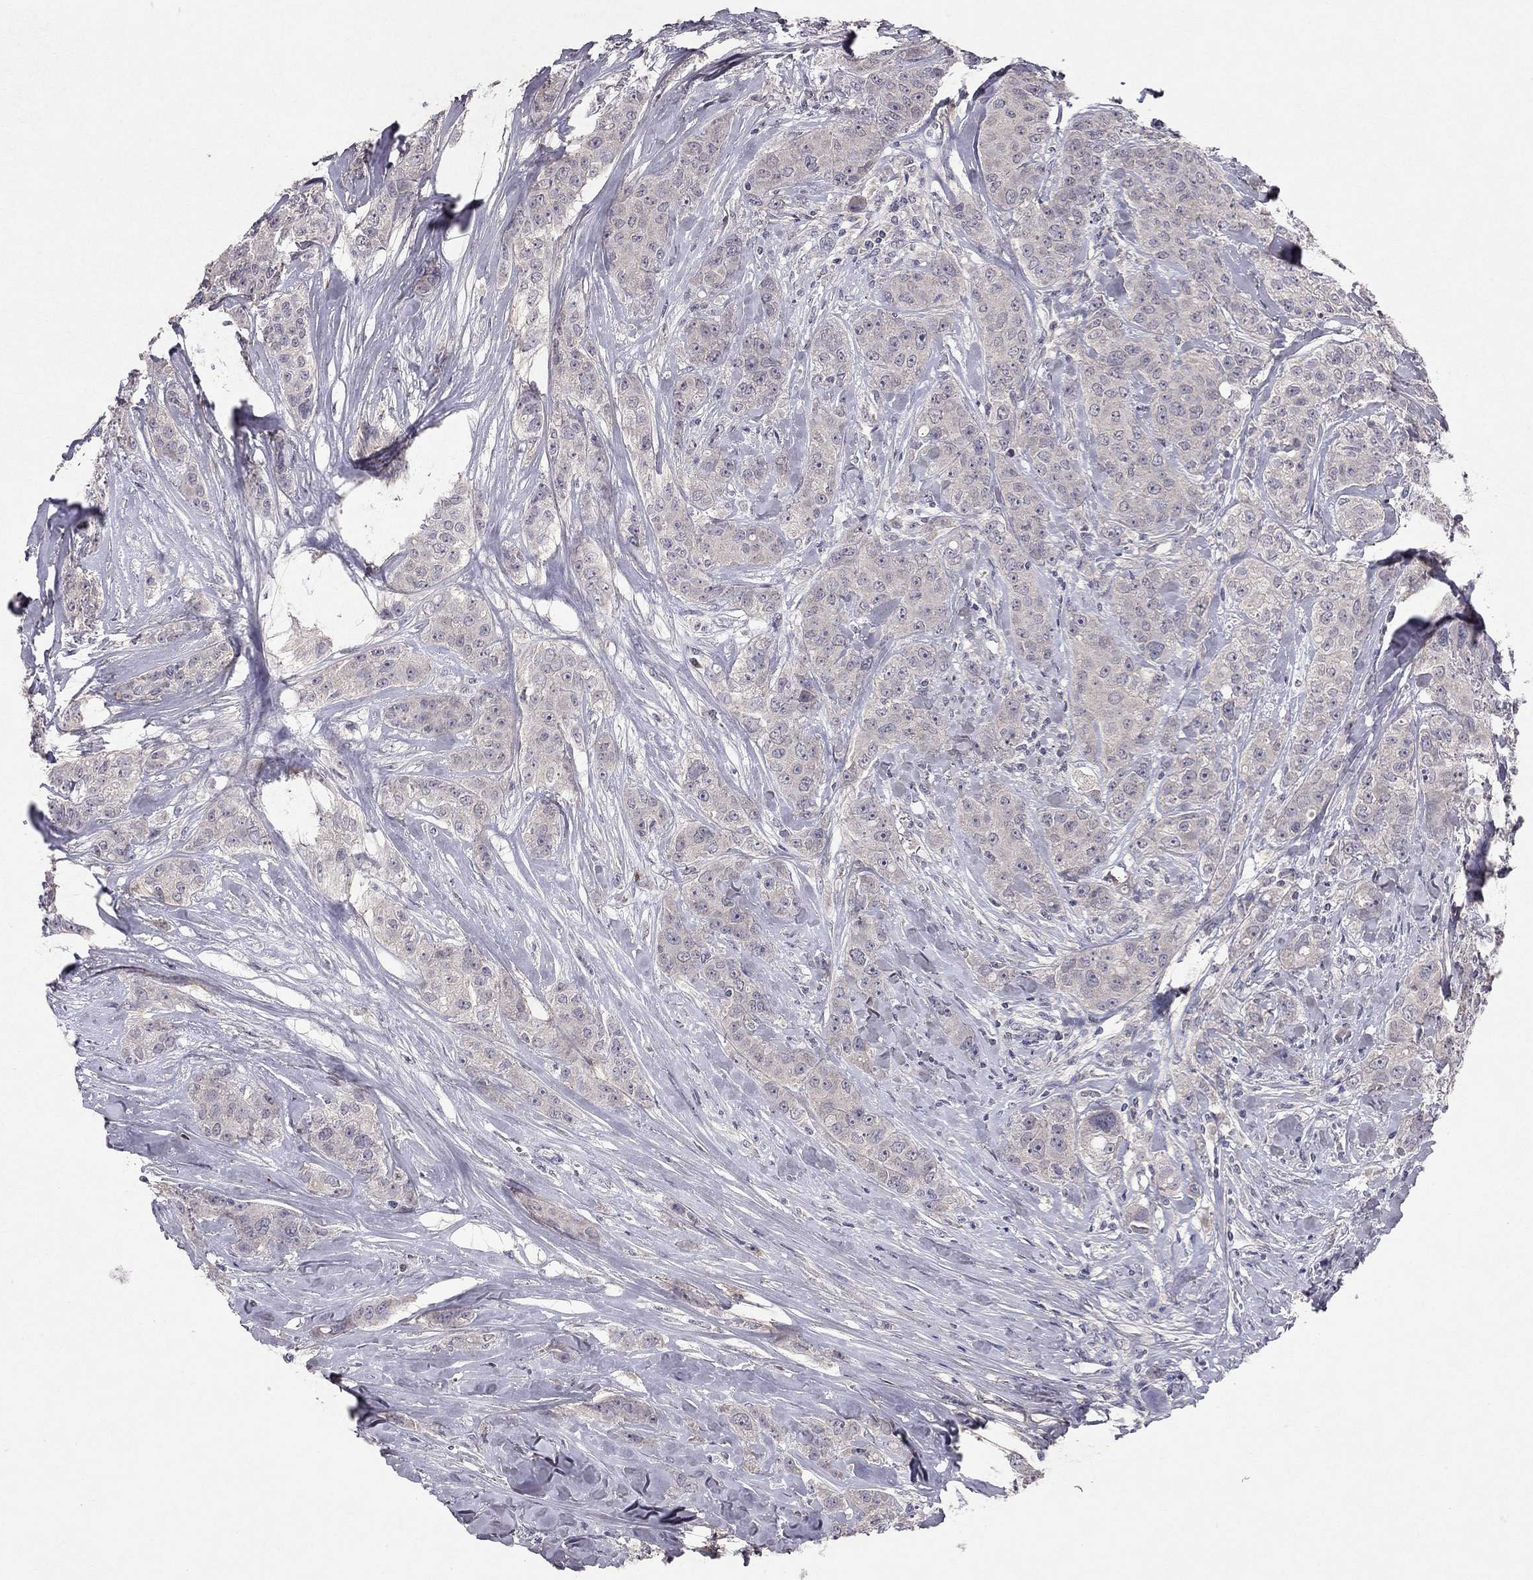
{"staining": {"intensity": "negative", "quantity": "none", "location": "none"}, "tissue": "breast cancer", "cell_type": "Tumor cells", "image_type": "cancer", "snomed": [{"axis": "morphology", "description": "Duct carcinoma"}, {"axis": "topography", "description": "Breast"}], "caption": "Tumor cells are negative for brown protein staining in intraductal carcinoma (breast). Nuclei are stained in blue.", "gene": "ESR2", "patient": {"sex": "female", "age": 43}}